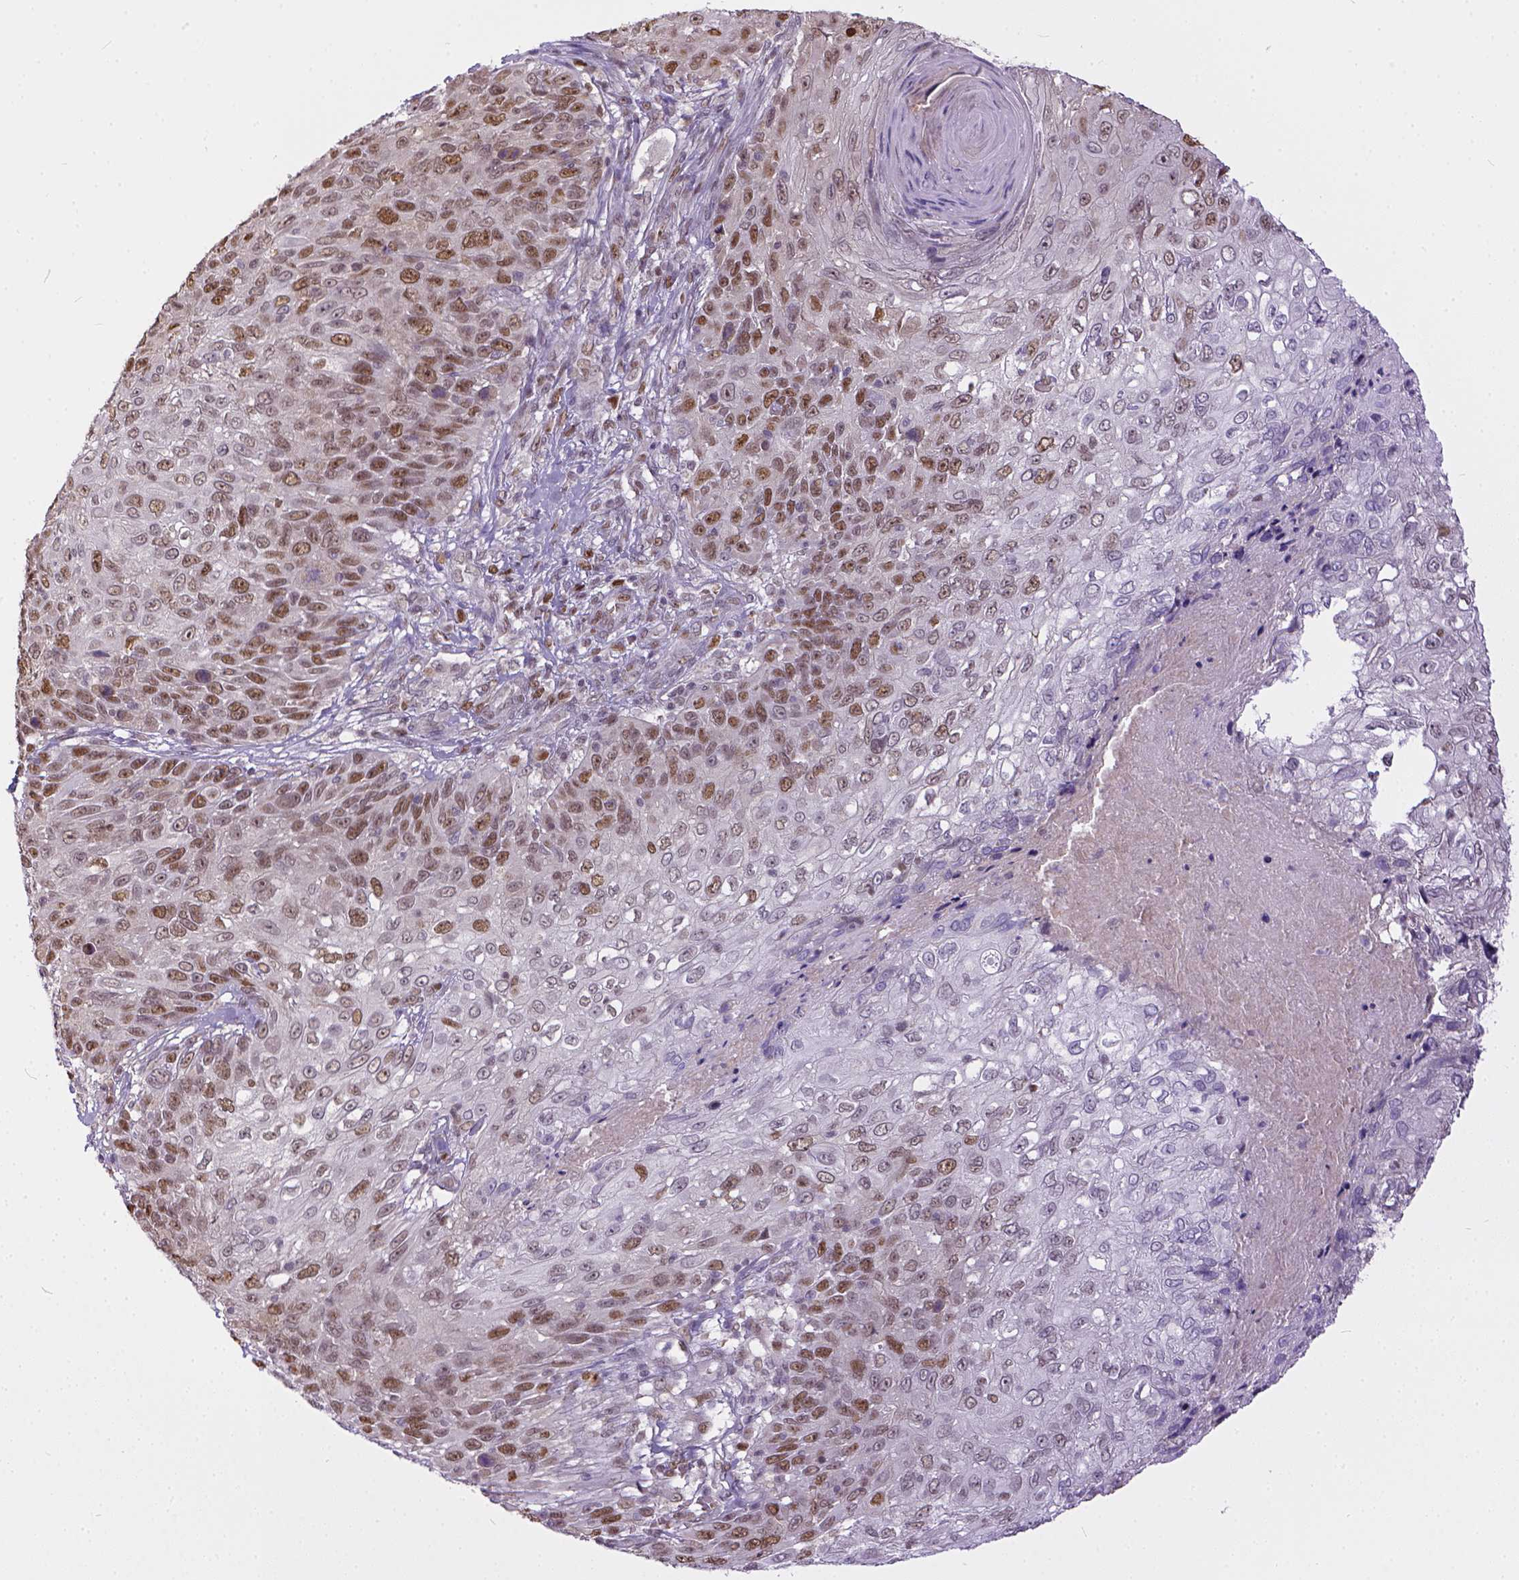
{"staining": {"intensity": "moderate", "quantity": ">75%", "location": "nuclear"}, "tissue": "skin cancer", "cell_type": "Tumor cells", "image_type": "cancer", "snomed": [{"axis": "morphology", "description": "Squamous cell carcinoma, NOS"}, {"axis": "topography", "description": "Skin"}], "caption": "A histopathology image of squamous cell carcinoma (skin) stained for a protein exhibits moderate nuclear brown staining in tumor cells.", "gene": "ERCC1", "patient": {"sex": "male", "age": 92}}